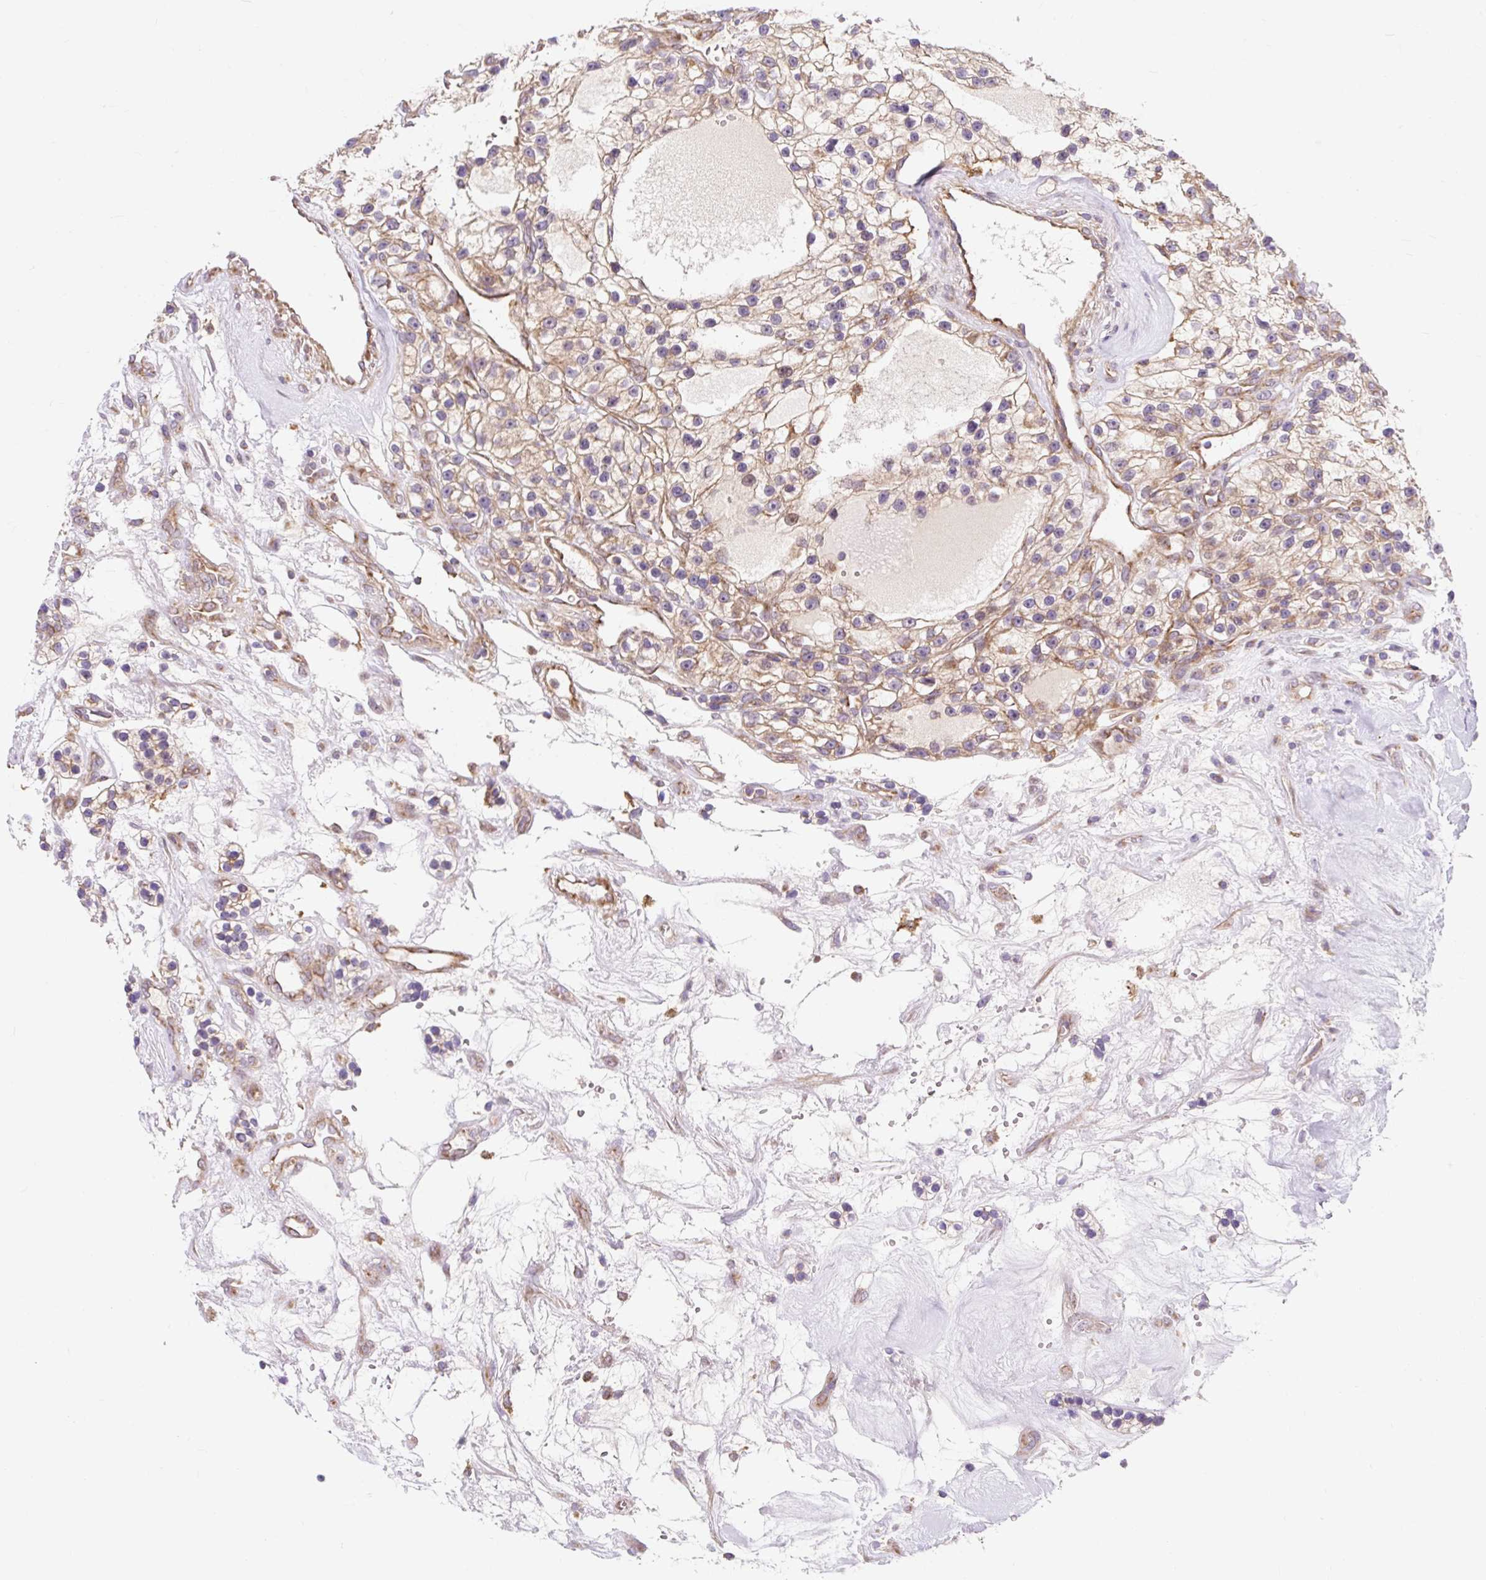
{"staining": {"intensity": "moderate", "quantity": ">75%", "location": "cytoplasmic/membranous"}, "tissue": "renal cancer", "cell_type": "Tumor cells", "image_type": "cancer", "snomed": [{"axis": "morphology", "description": "Adenocarcinoma, NOS"}, {"axis": "topography", "description": "Kidney"}], "caption": "Protein expression analysis of renal cancer (adenocarcinoma) reveals moderate cytoplasmic/membranous expression in about >75% of tumor cells.", "gene": "TRIAP1", "patient": {"sex": "female", "age": 57}}